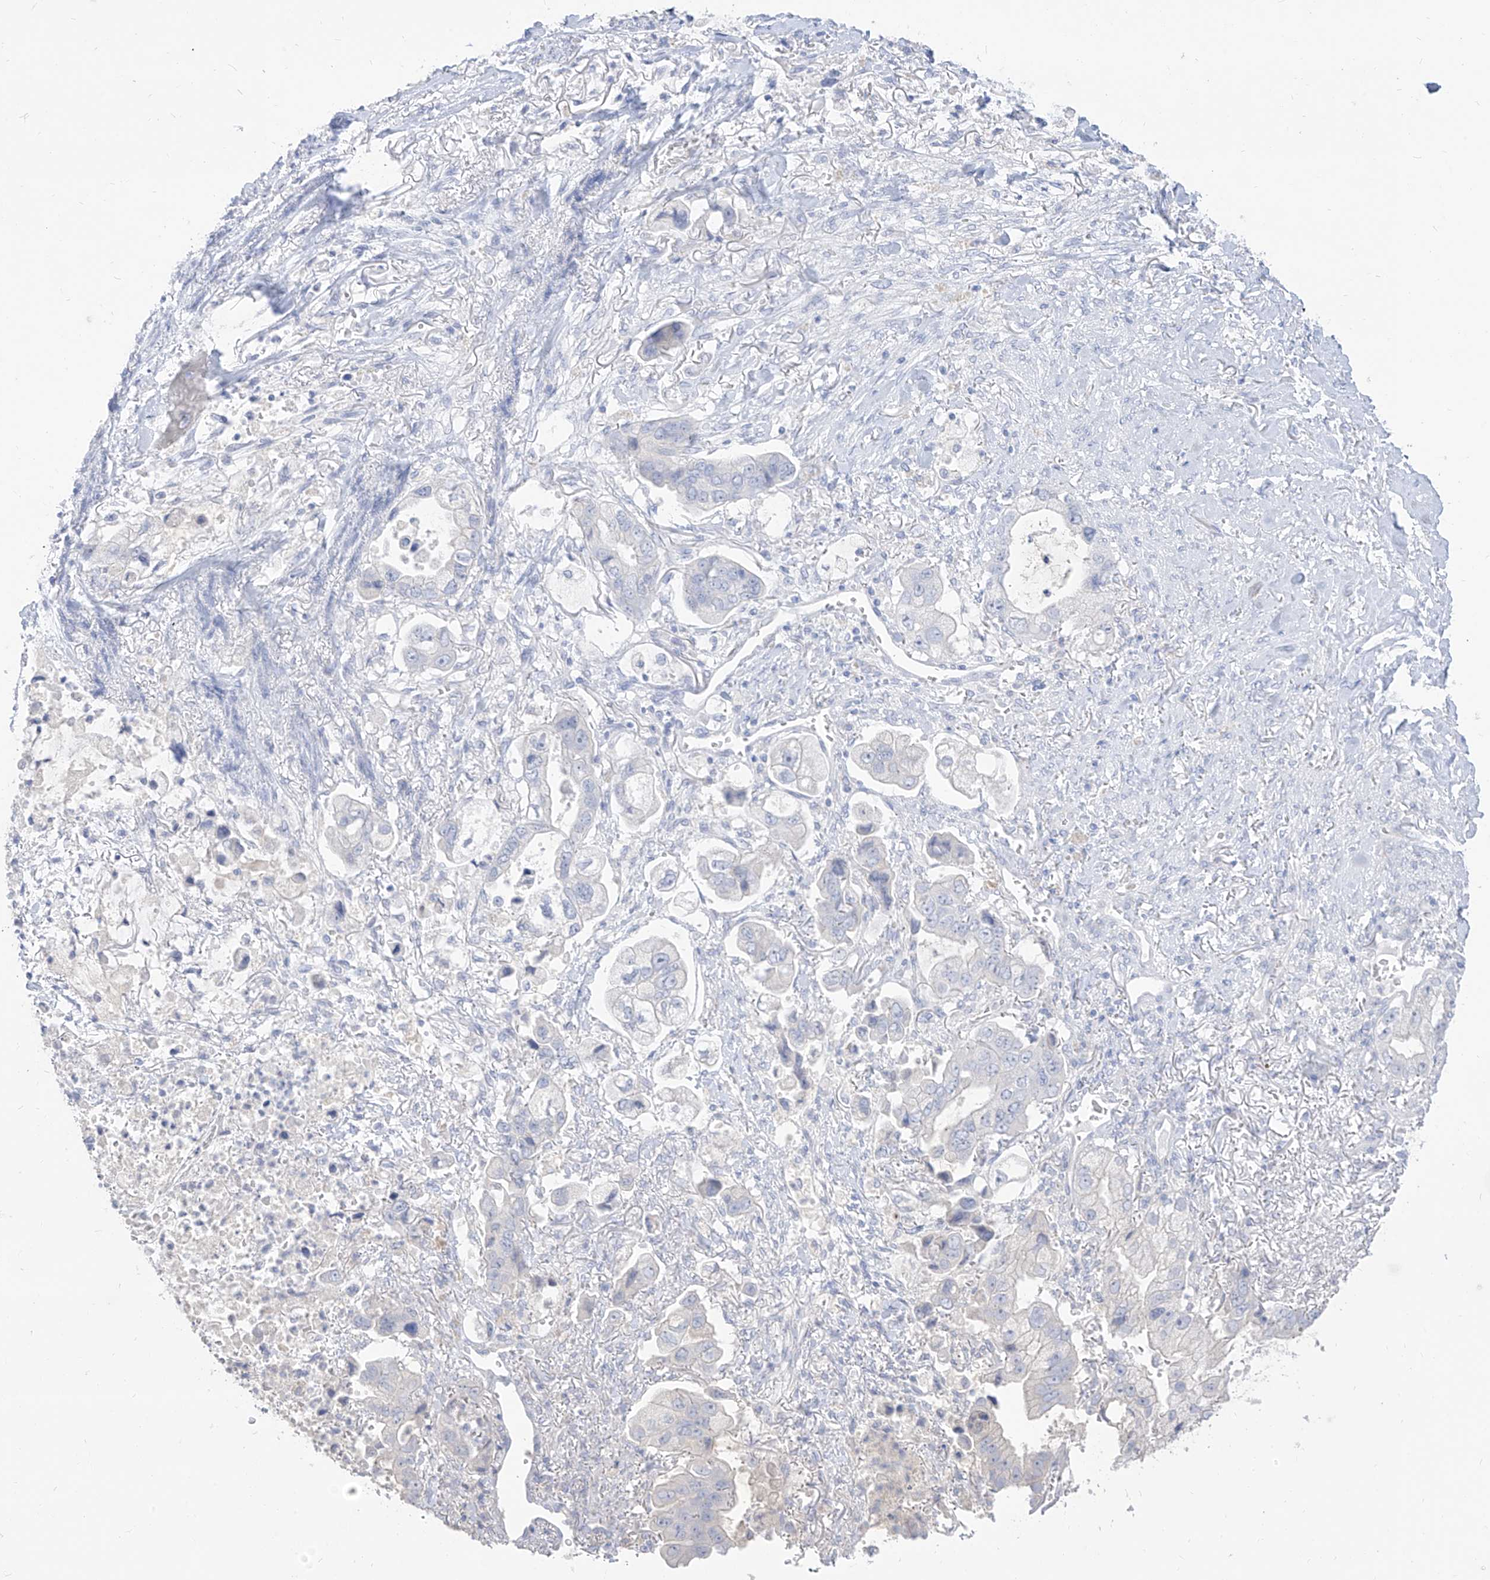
{"staining": {"intensity": "negative", "quantity": "none", "location": "none"}, "tissue": "stomach cancer", "cell_type": "Tumor cells", "image_type": "cancer", "snomed": [{"axis": "morphology", "description": "Adenocarcinoma, NOS"}, {"axis": "topography", "description": "Stomach"}], "caption": "The histopathology image reveals no staining of tumor cells in adenocarcinoma (stomach).", "gene": "ARHGEF40", "patient": {"sex": "male", "age": 62}}